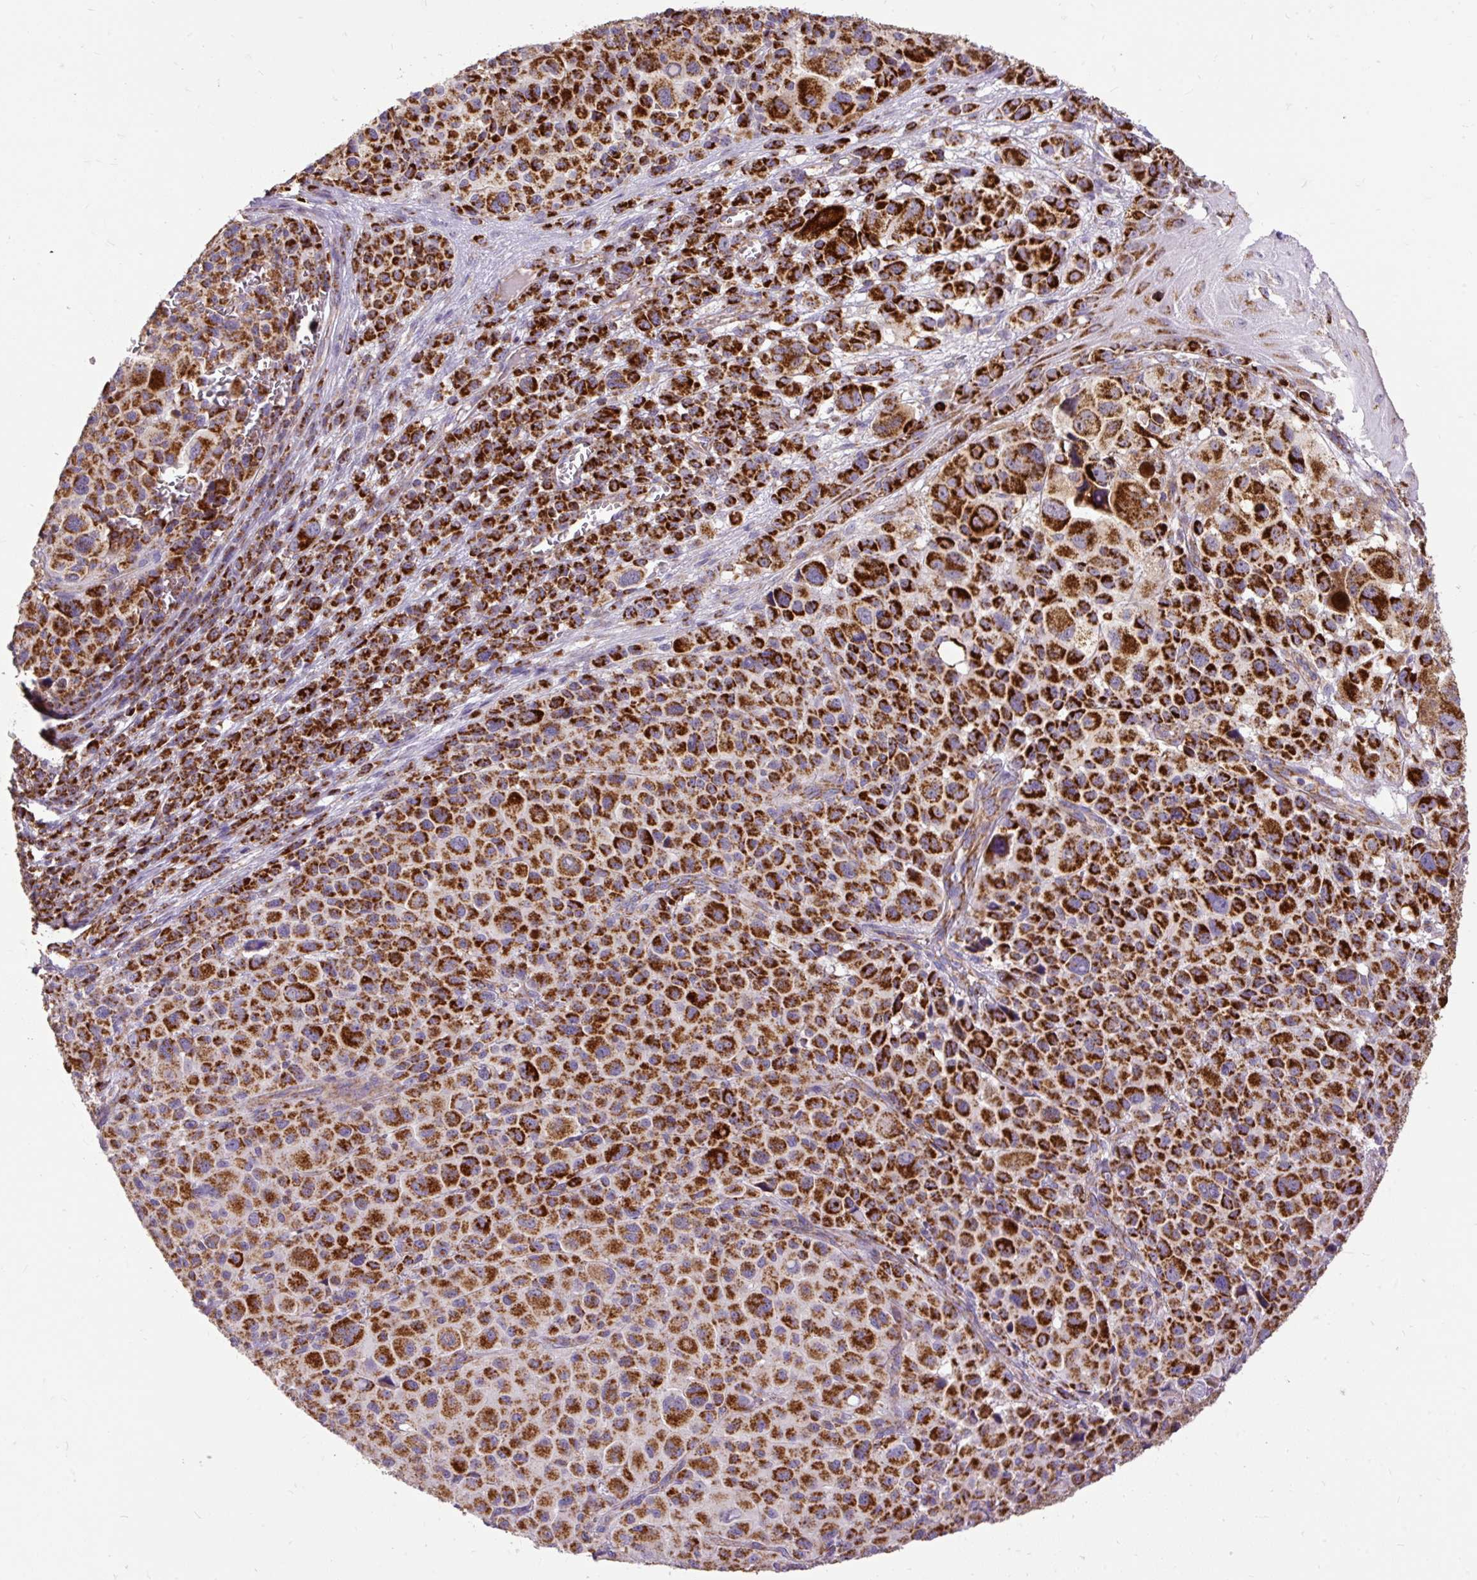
{"staining": {"intensity": "strong", "quantity": ">75%", "location": "cytoplasmic/membranous"}, "tissue": "melanoma", "cell_type": "Tumor cells", "image_type": "cancer", "snomed": [{"axis": "morphology", "description": "Malignant melanoma, NOS"}, {"axis": "topography", "description": "Skin"}], "caption": "Approximately >75% of tumor cells in melanoma reveal strong cytoplasmic/membranous protein expression as visualized by brown immunohistochemical staining.", "gene": "TOMM40", "patient": {"sex": "female", "age": 74}}